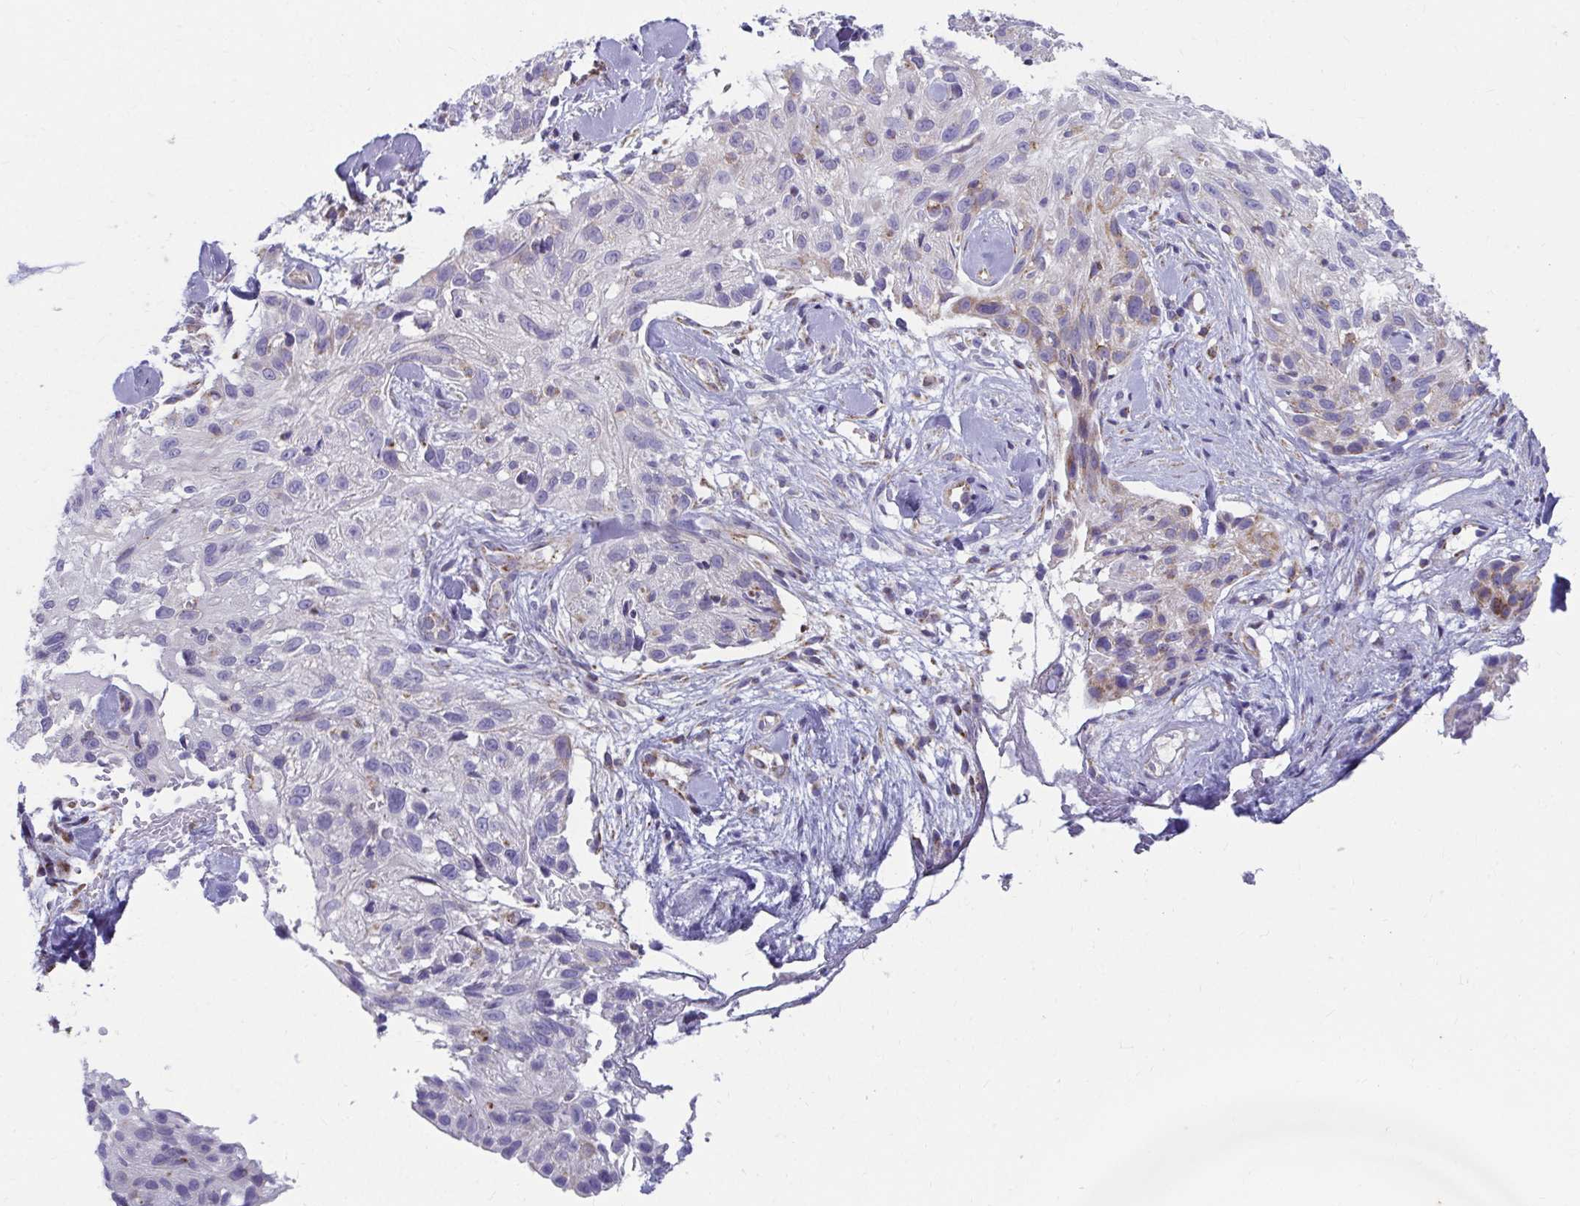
{"staining": {"intensity": "negative", "quantity": "none", "location": "none"}, "tissue": "skin cancer", "cell_type": "Tumor cells", "image_type": "cancer", "snomed": [{"axis": "morphology", "description": "Squamous cell carcinoma, NOS"}, {"axis": "topography", "description": "Skin"}], "caption": "A high-resolution micrograph shows immunohistochemistry staining of squamous cell carcinoma (skin), which exhibits no significant positivity in tumor cells. (DAB (3,3'-diaminobenzidine) immunohistochemistry visualized using brightfield microscopy, high magnification).", "gene": "EXOC5", "patient": {"sex": "male", "age": 82}}